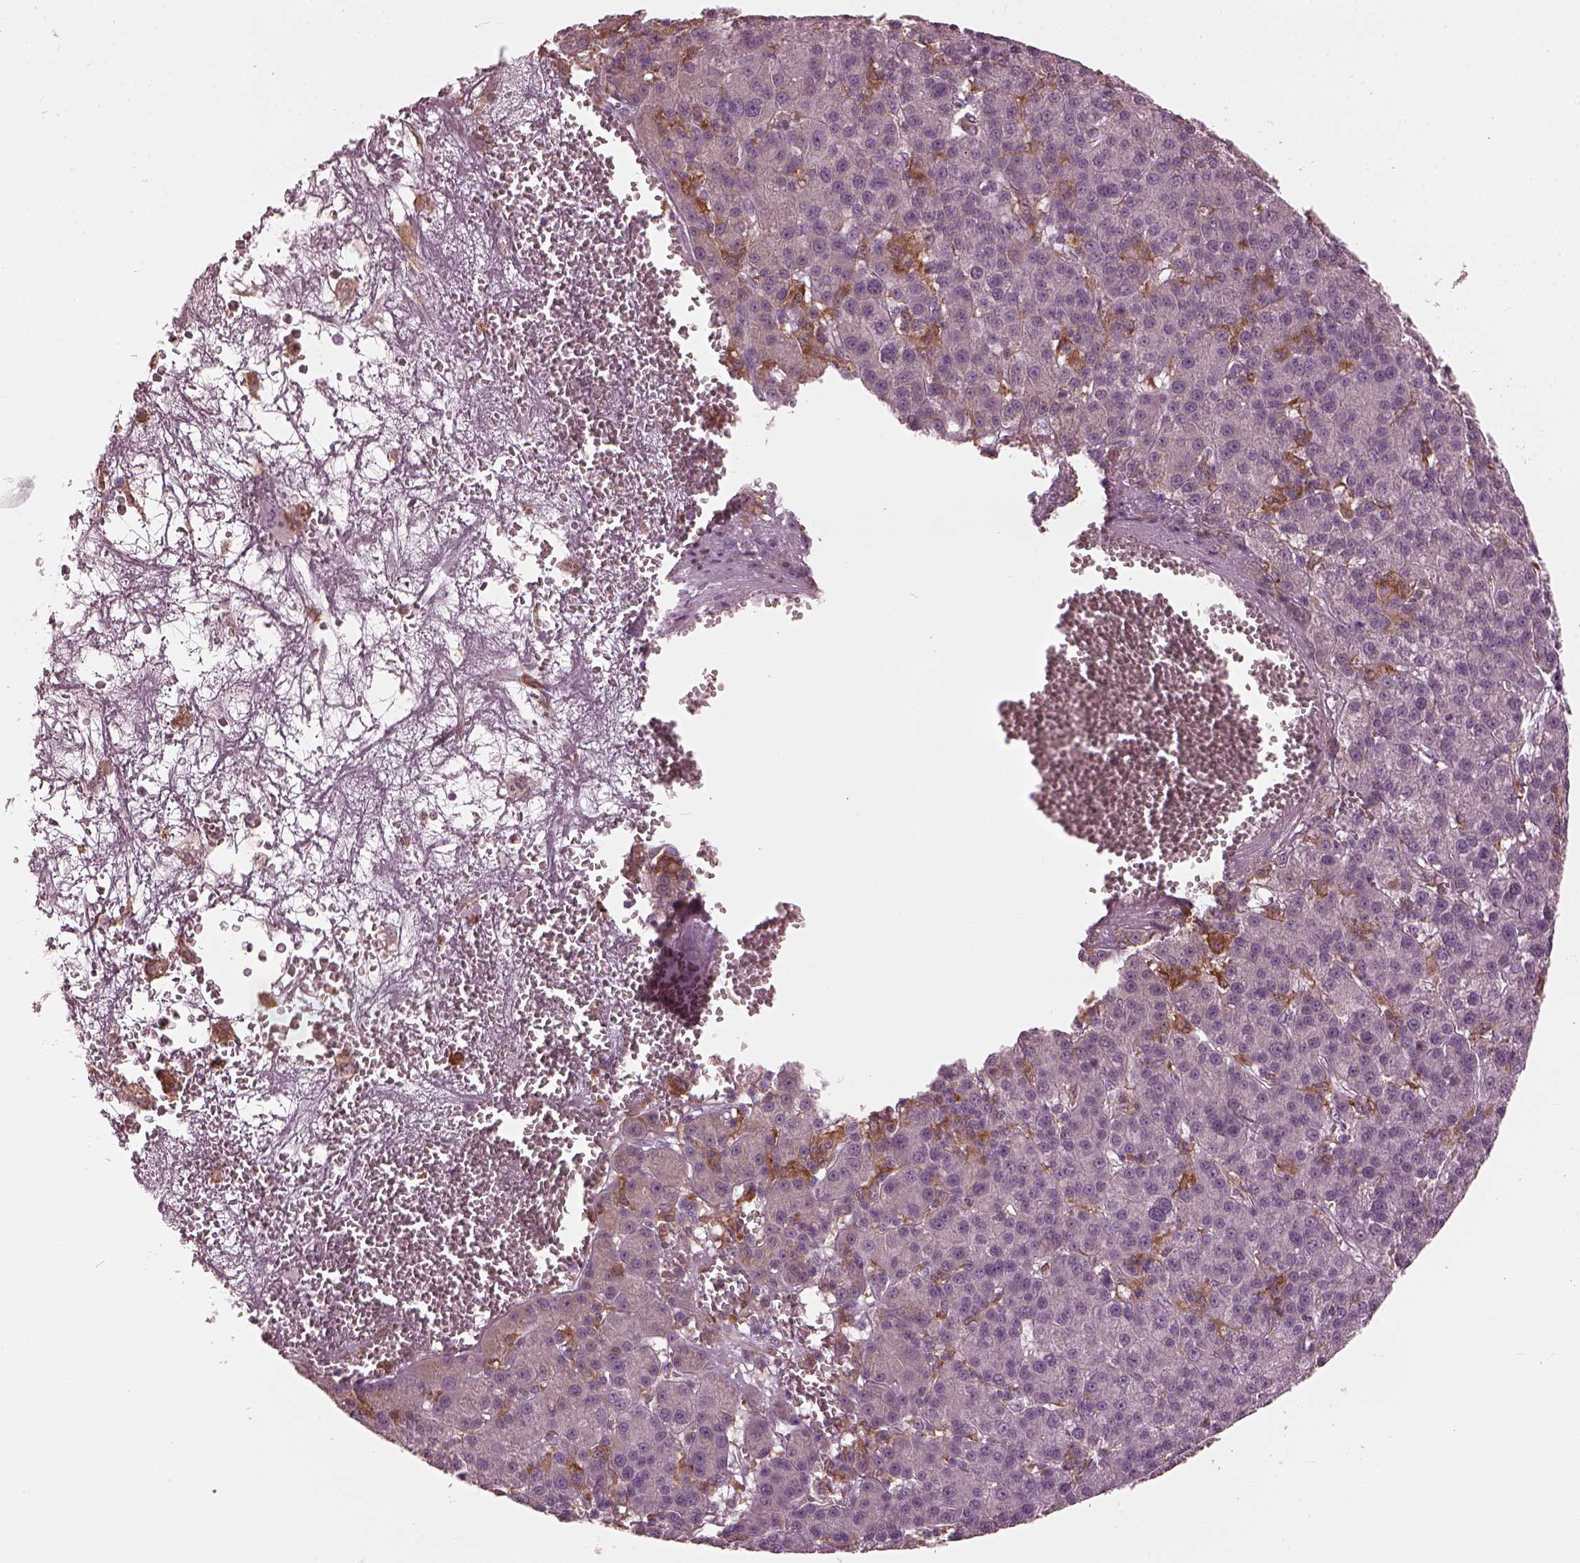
{"staining": {"intensity": "negative", "quantity": "none", "location": "none"}, "tissue": "liver cancer", "cell_type": "Tumor cells", "image_type": "cancer", "snomed": [{"axis": "morphology", "description": "Carcinoma, Hepatocellular, NOS"}, {"axis": "topography", "description": "Liver"}], "caption": "High magnification brightfield microscopy of liver cancer stained with DAB (3,3'-diaminobenzidine) (brown) and counterstained with hematoxylin (blue): tumor cells show no significant staining.", "gene": "PSTPIP2", "patient": {"sex": "female", "age": 60}}